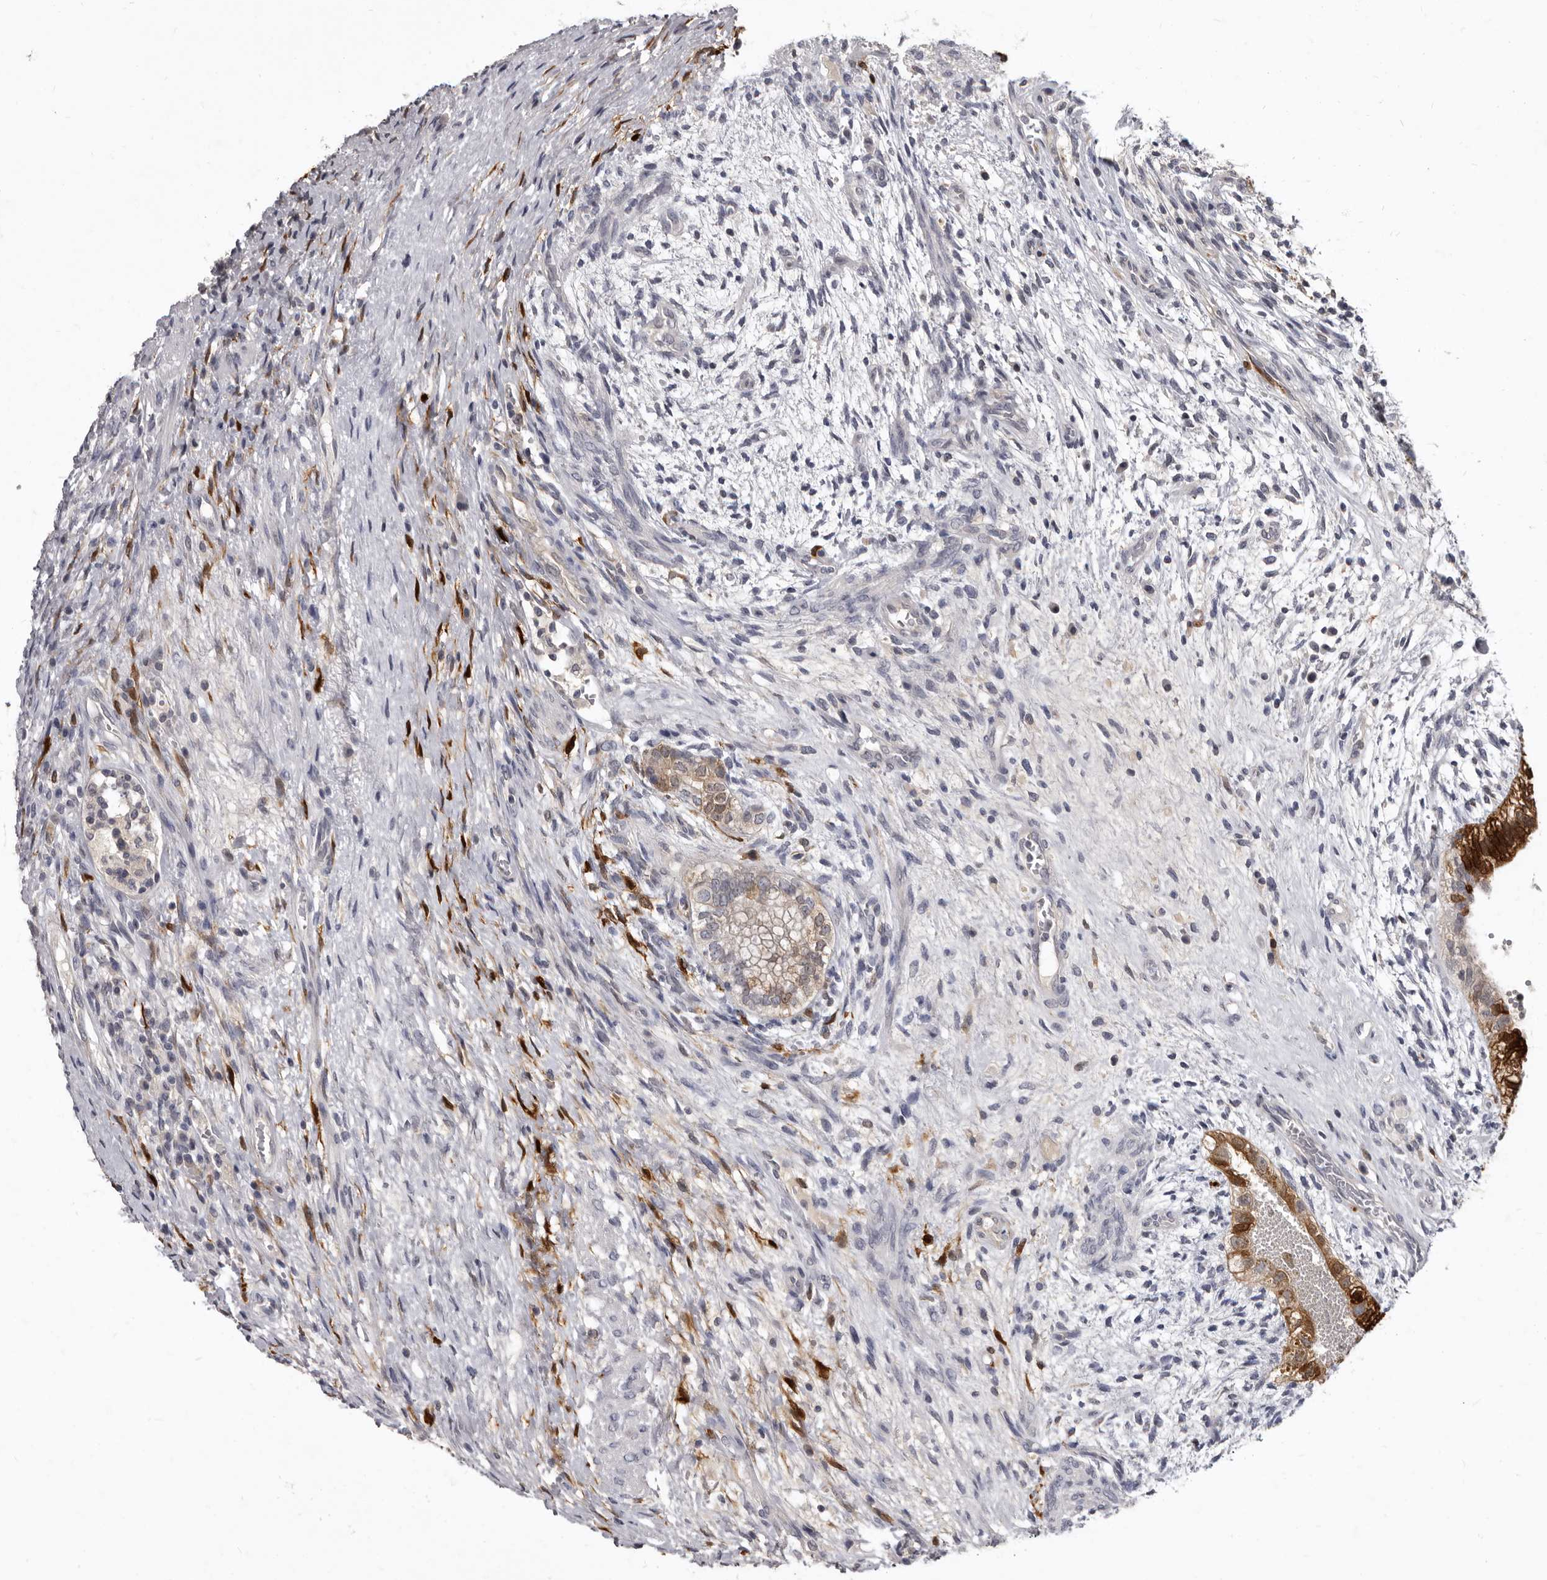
{"staining": {"intensity": "strong", "quantity": "25%-75%", "location": "cytoplasmic/membranous"}, "tissue": "testis cancer", "cell_type": "Tumor cells", "image_type": "cancer", "snomed": [{"axis": "morphology", "description": "Carcinoma, Embryonal, NOS"}, {"axis": "topography", "description": "Testis"}], "caption": "Protein staining displays strong cytoplasmic/membranous staining in approximately 25%-75% of tumor cells in testis cancer.", "gene": "SULT1E1", "patient": {"sex": "male", "age": 26}}